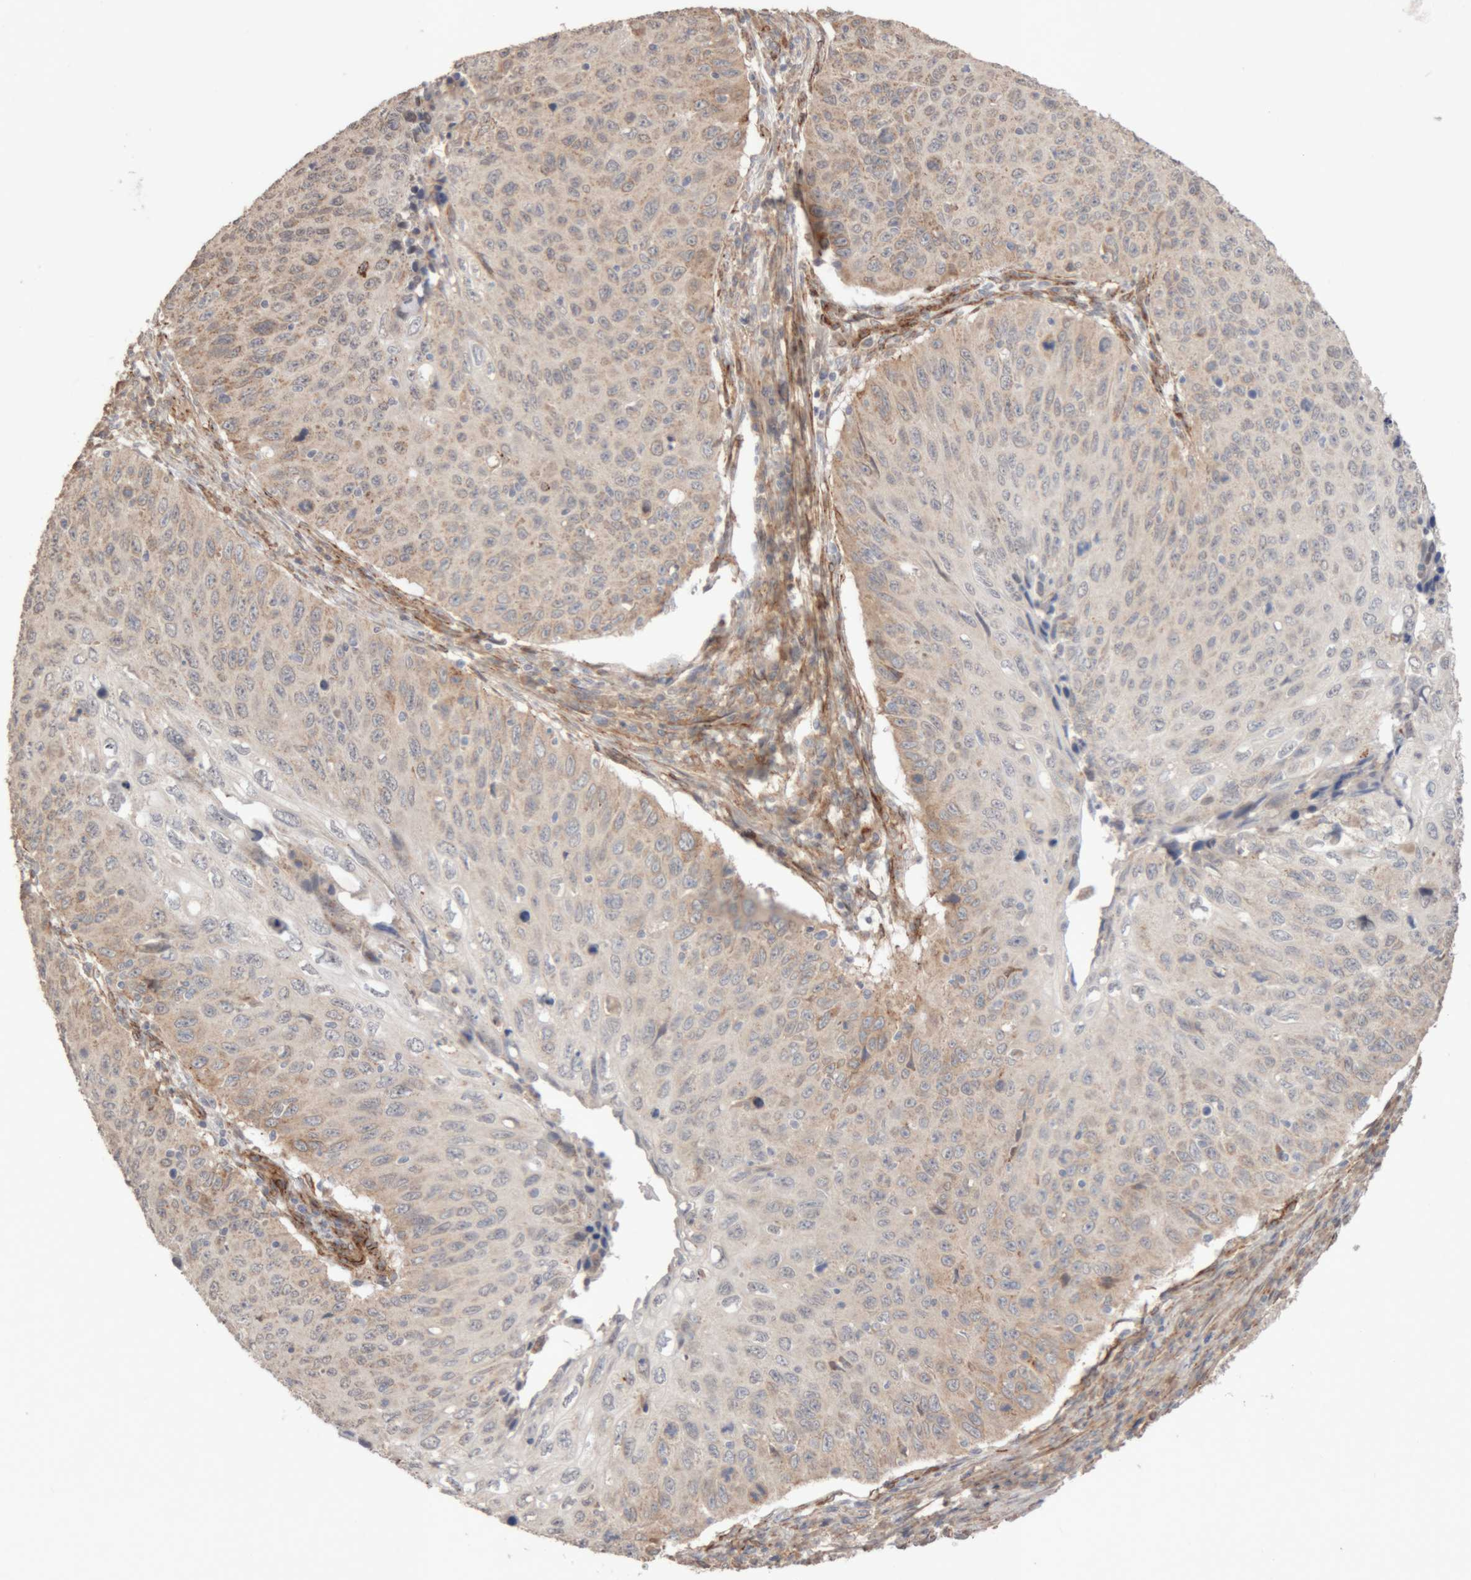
{"staining": {"intensity": "weak", "quantity": "25%-75%", "location": "cytoplasmic/membranous"}, "tissue": "cervical cancer", "cell_type": "Tumor cells", "image_type": "cancer", "snomed": [{"axis": "morphology", "description": "Squamous cell carcinoma, NOS"}, {"axis": "topography", "description": "Cervix"}], "caption": "Cervical cancer (squamous cell carcinoma) stained for a protein reveals weak cytoplasmic/membranous positivity in tumor cells.", "gene": "RAB32", "patient": {"sex": "female", "age": 53}}